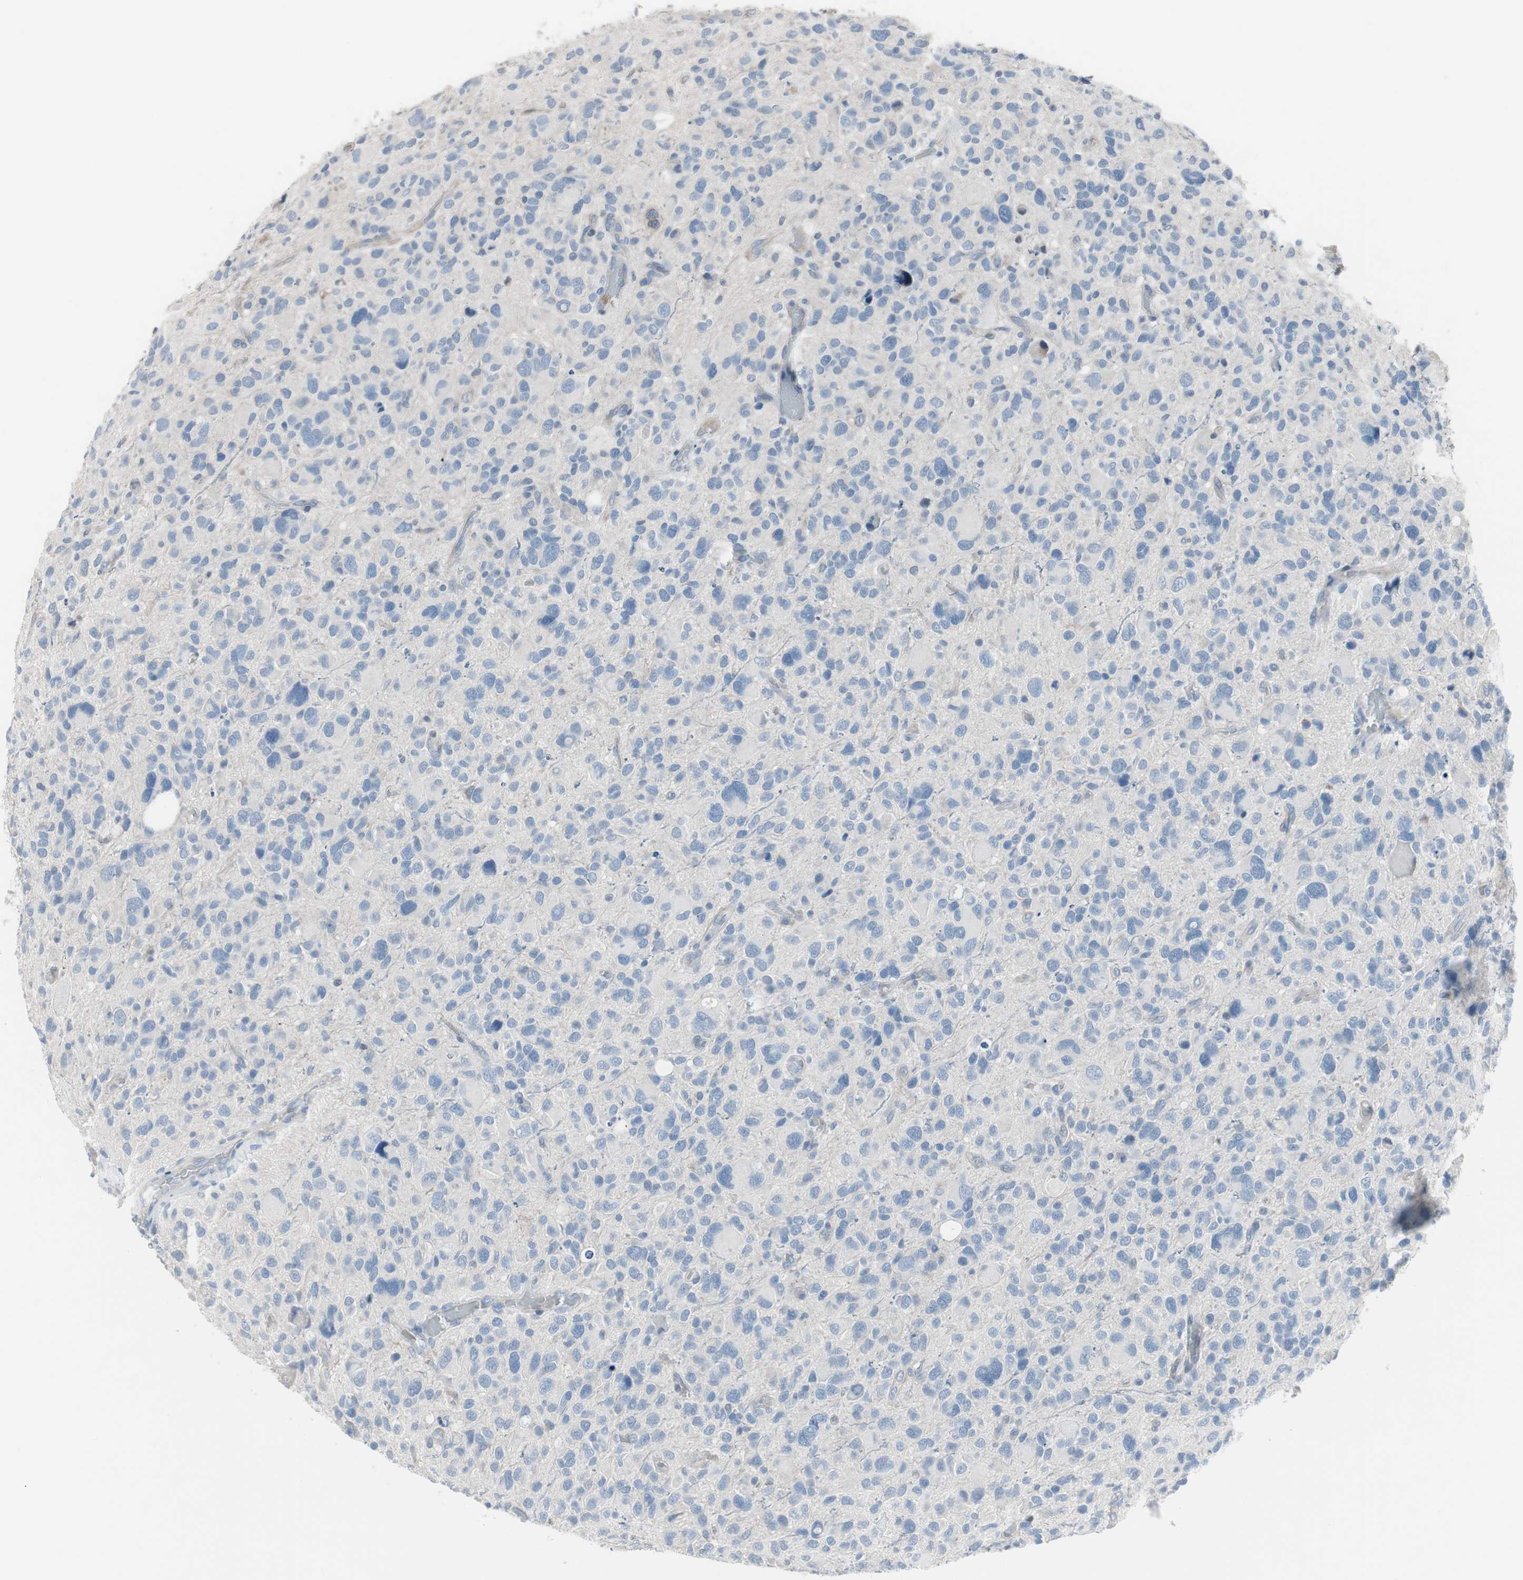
{"staining": {"intensity": "weak", "quantity": "<25%", "location": "cytoplasmic/membranous"}, "tissue": "glioma", "cell_type": "Tumor cells", "image_type": "cancer", "snomed": [{"axis": "morphology", "description": "Glioma, malignant, High grade"}, {"axis": "topography", "description": "Brain"}], "caption": "High-grade glioma (malignant) stained for a protein using immunohistochemistry demonstrates no positivity tumor cells.", "gene": "PIGR", "patient": {"sex": "male", "age": 48}}